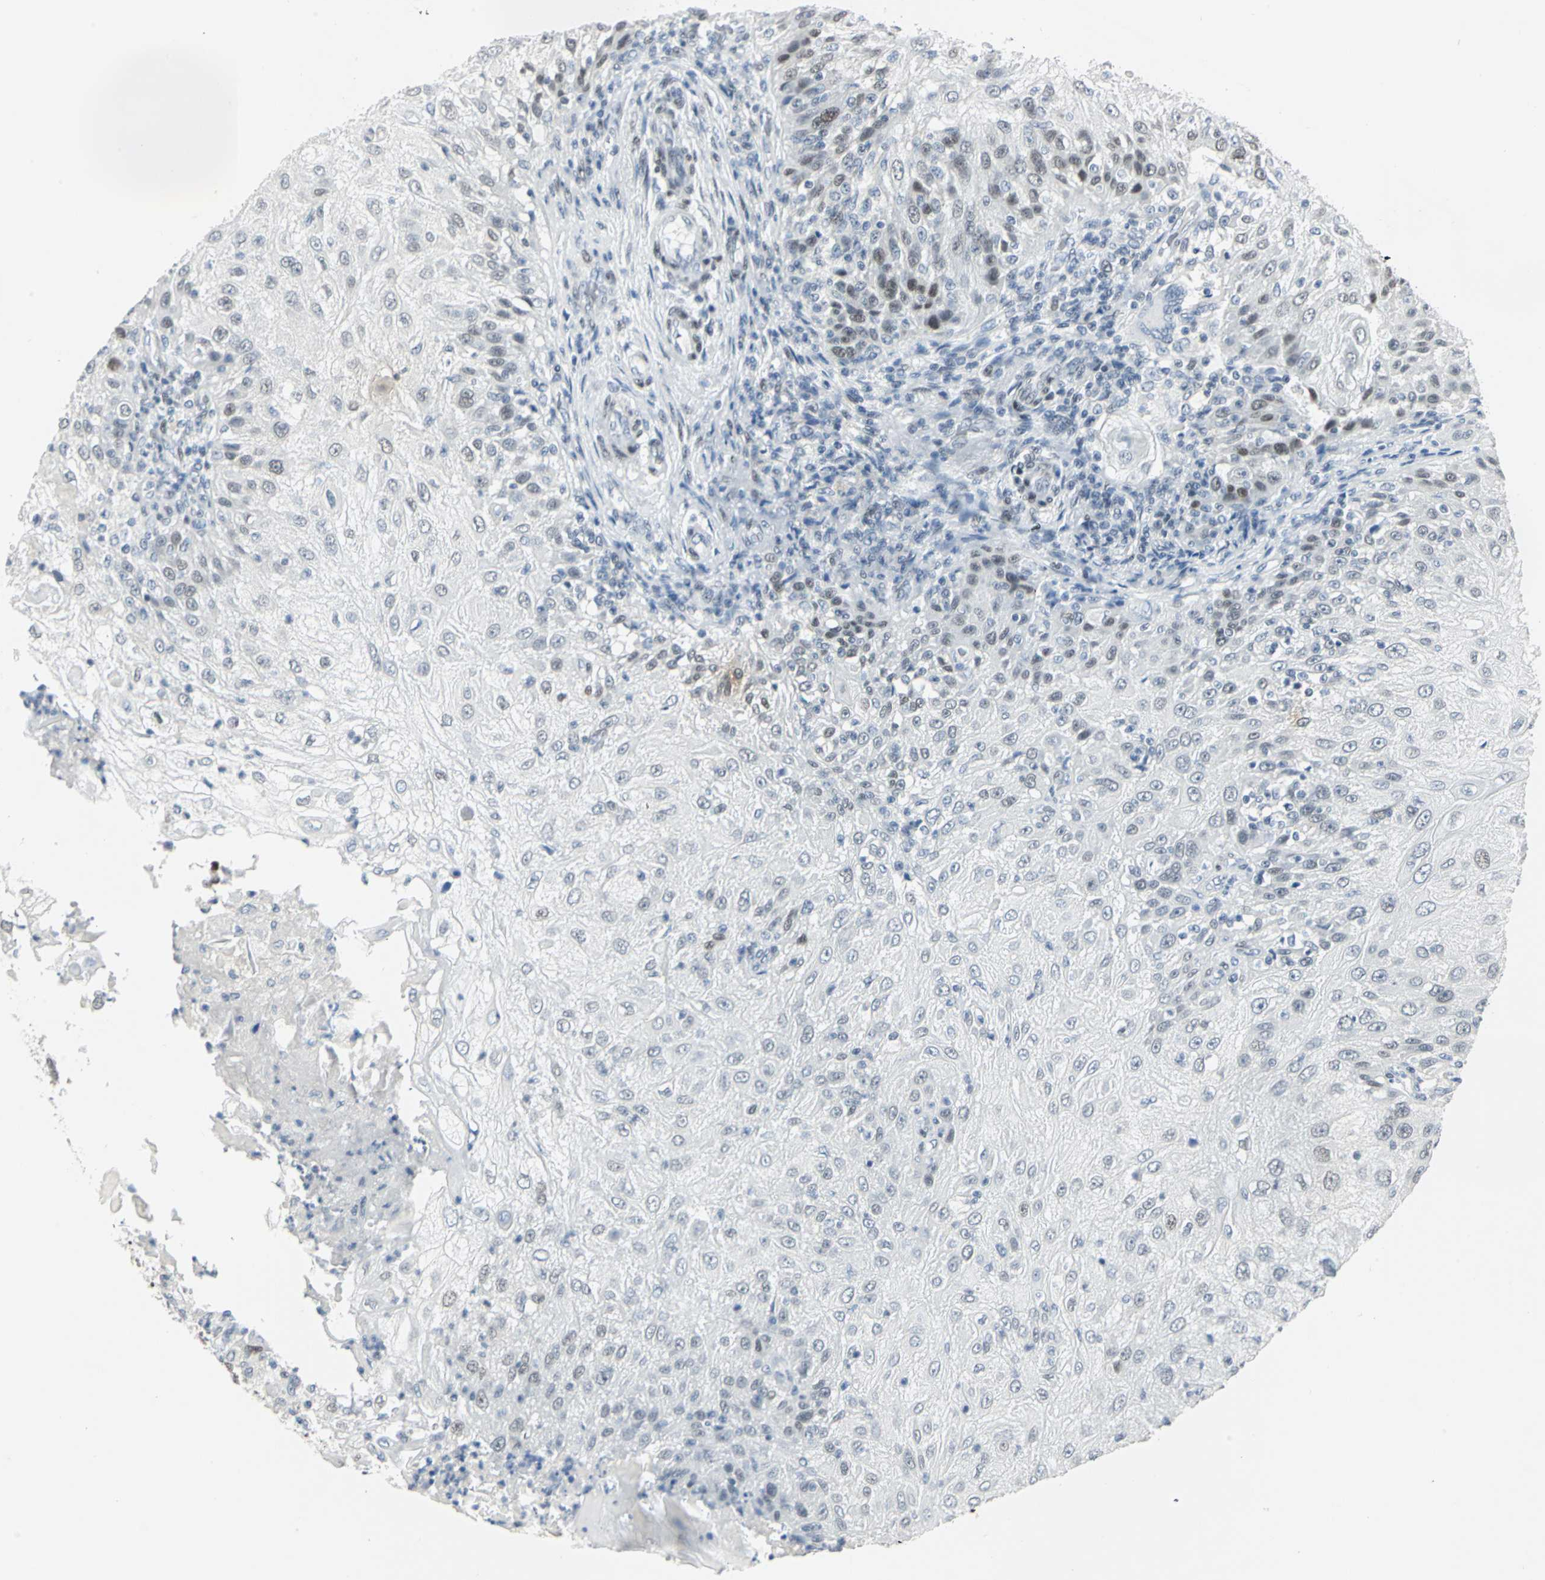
{"staining": {"intensity": "moderate", "quantity": "<25%", "location": "nuclear"}, "tissue": "skin cancer", "cell_type": "Tumor cells", "image_type": "cancer", "snomed": [{"axis": "morphology", "description": "Normal tissue, NOS"}, {"axis": "morphology", "description": "Squamous cell carcinoma, NOS"}, {"axis": "topography", "description": "Skin"}], "caption": "Skin squamous cell carcinoma stained with DAB immunohistochemistry displays low levels of moderate nuclear expression in about <25% of tumor cells.", "gene": "MEIS2", "patient": {"sex": "female", "age": 83}}